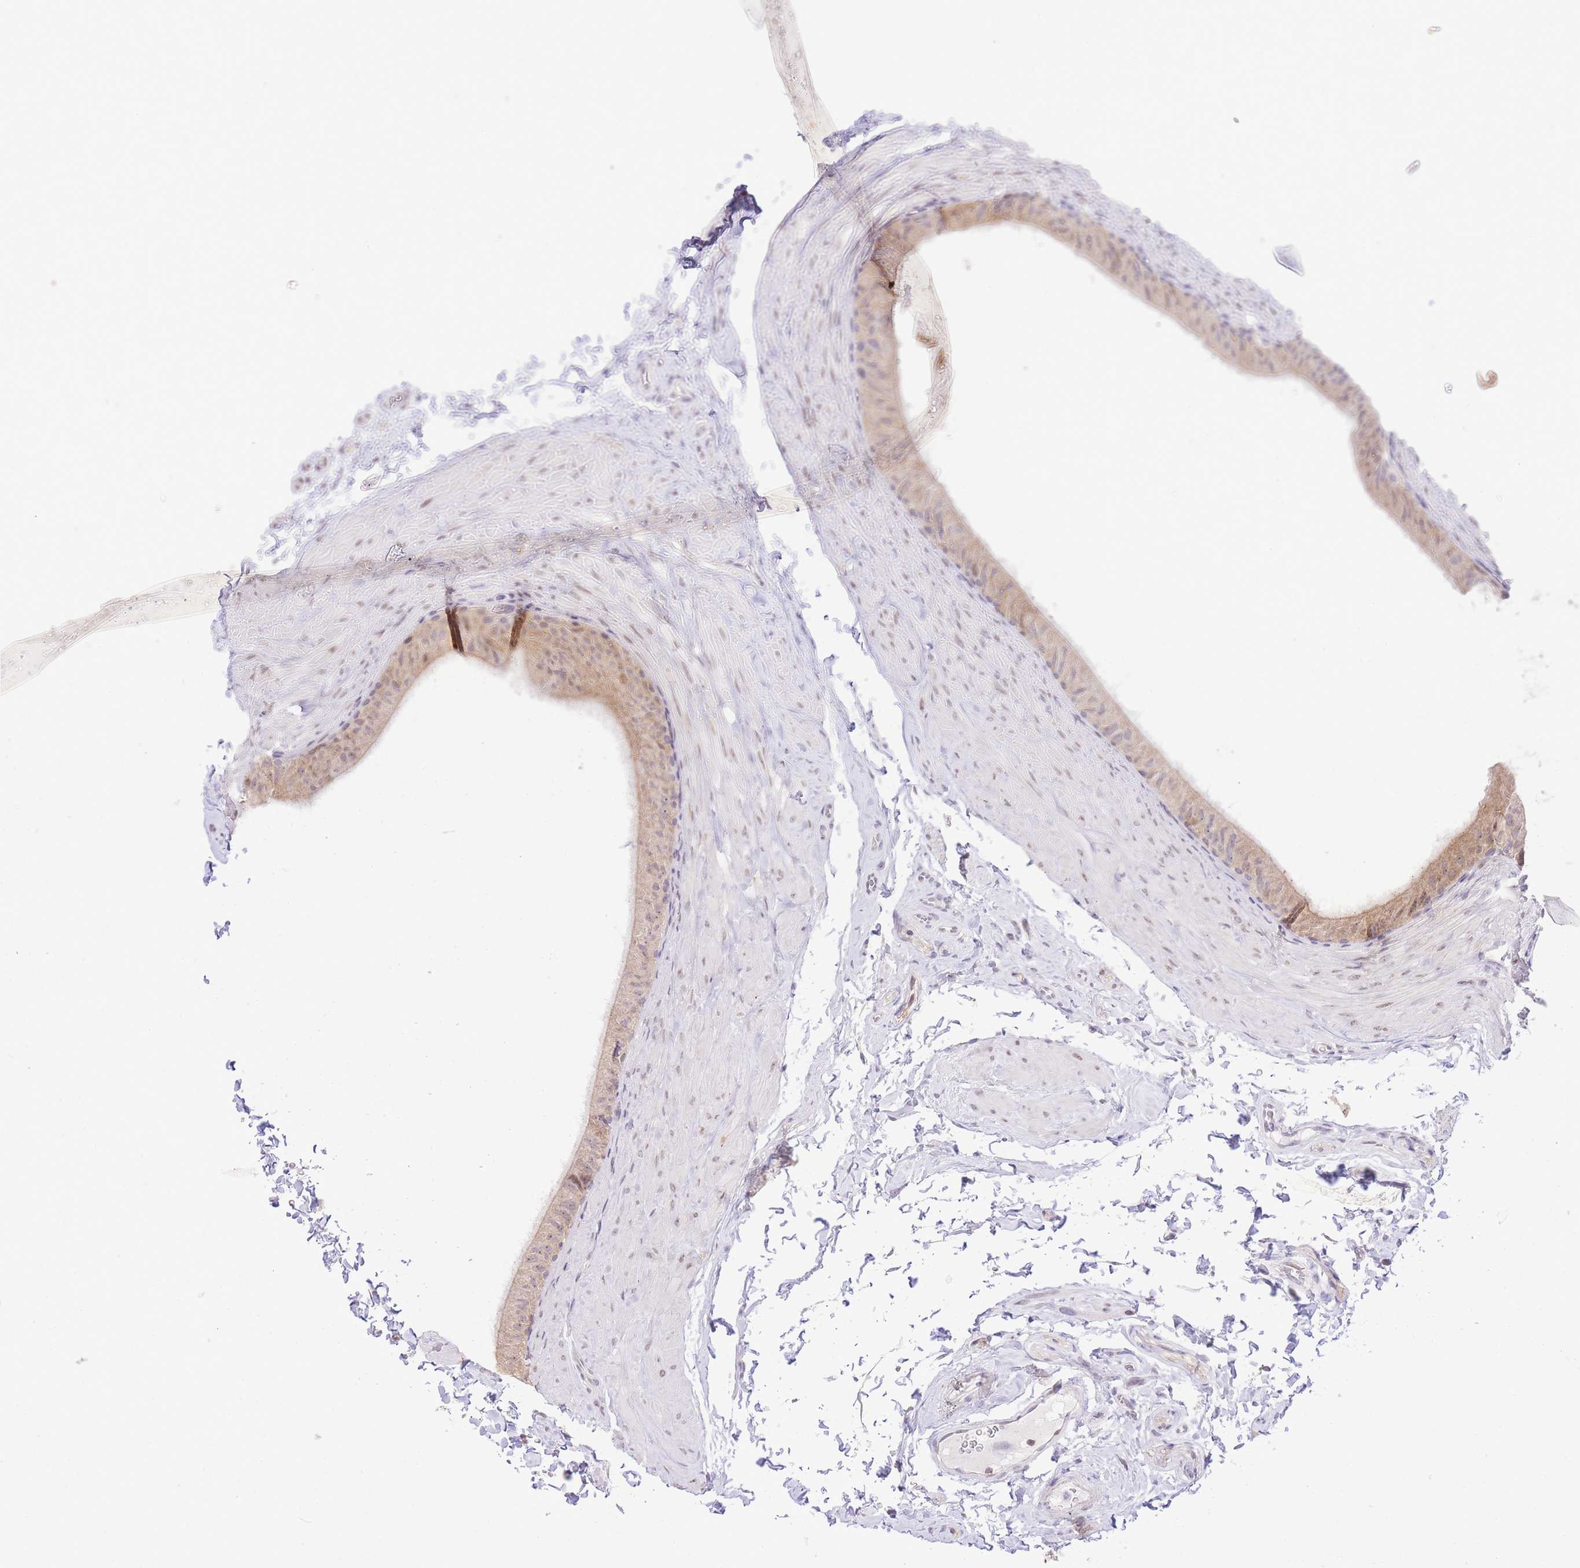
{"staining": {"intensity": "moderate", "quantity": ">75%", "location": "cytoplasmic/membranous"}, "tissue": "epididymis", "cell_type": "Glandular cells", "image_type": "normal", "snomed": [{"axis": "morphology", "description": "Normal tissue, NOS"}, {"axis": "topography", "description": "Epididymis"}], "caption": "Glandular cells exhibit medium levels of moderate cytoplasmic/membranous staining in about >75% of cells in unremarkable human epididymis.", "gene": "STK39", "patient": {"sex": "male", "age": 49}}